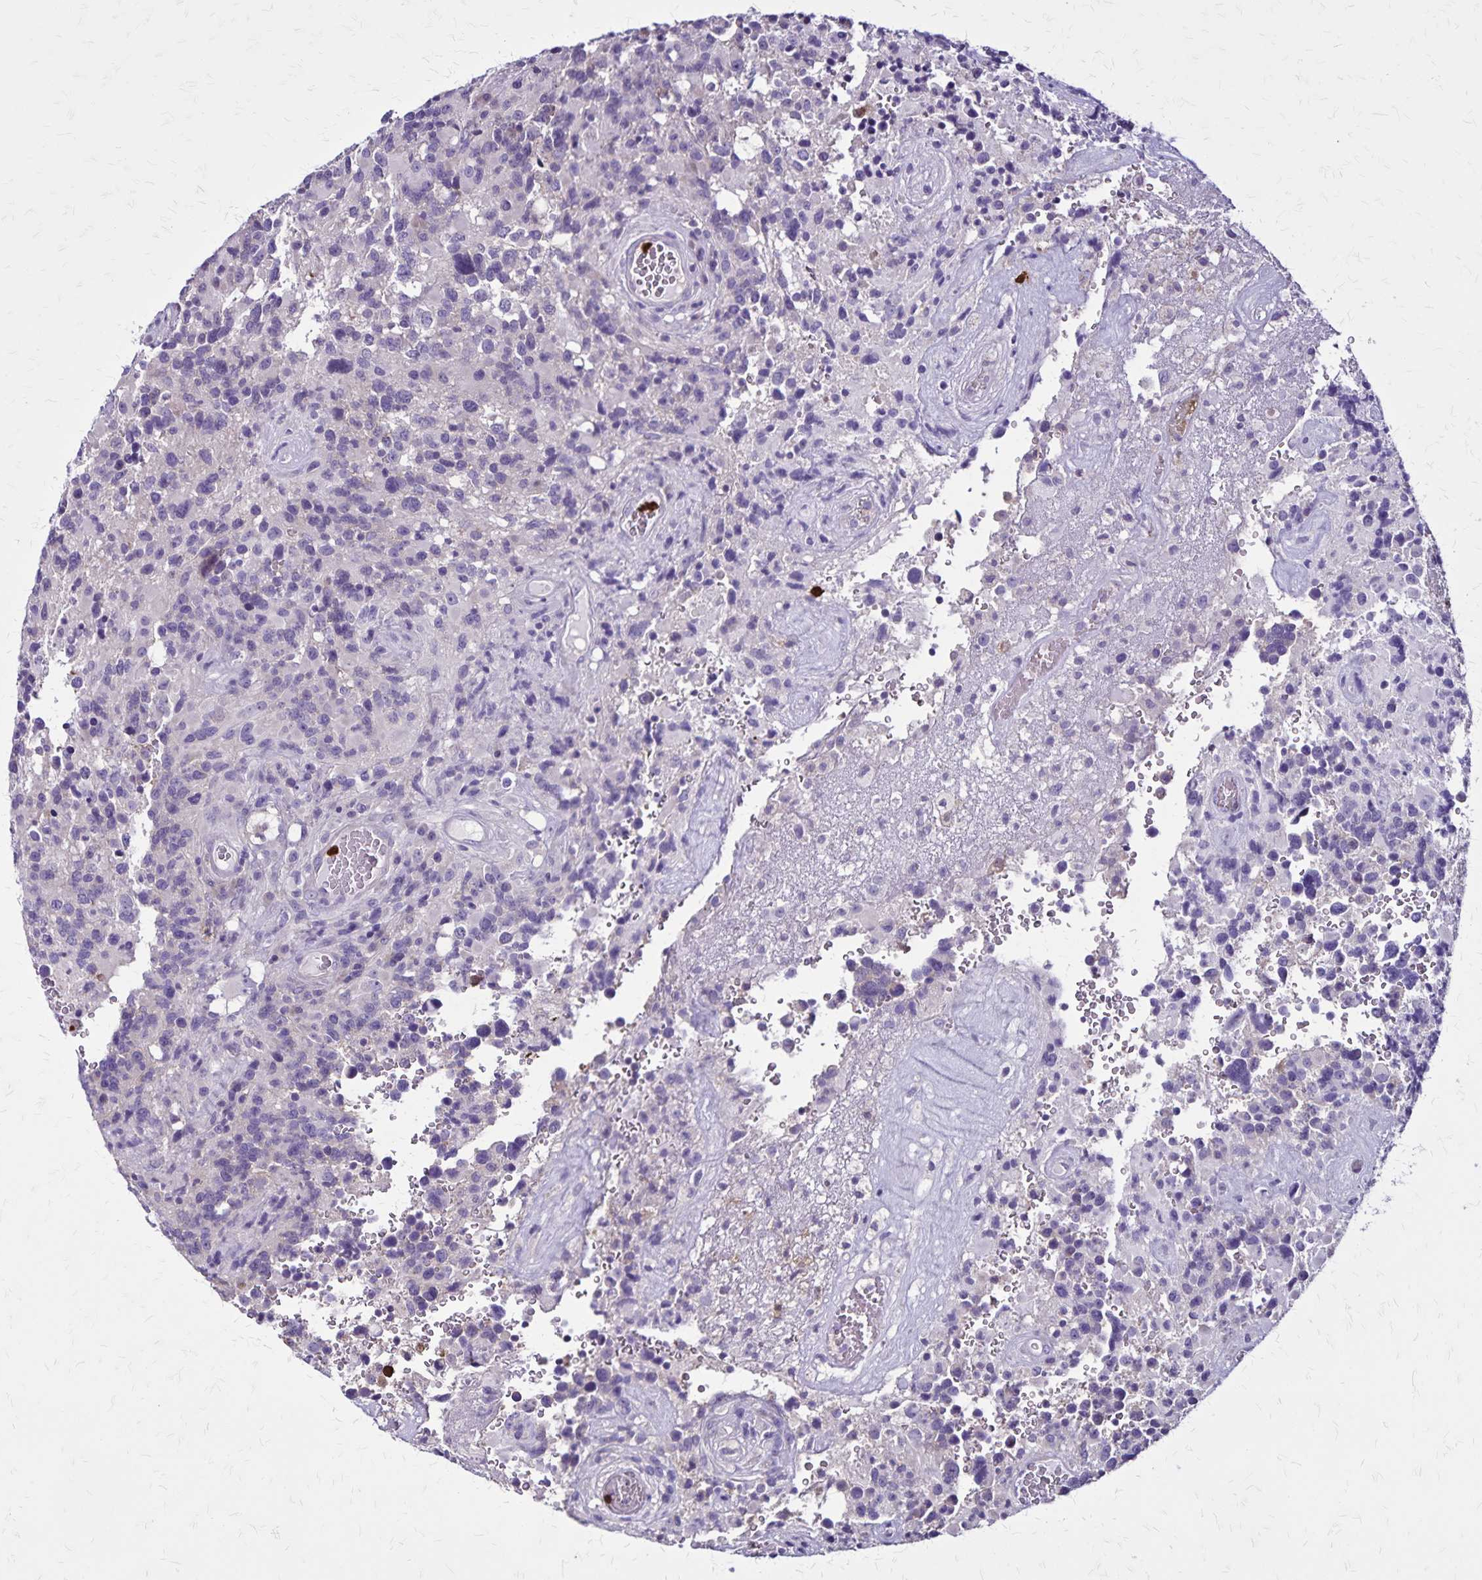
{"staining": {"intensity": "negative", "quantity": "none", "location": "none"}, "tissue": "glioma", "cell_type": "Tumor cells", "image_type": "cancer", "snomed": [{"axis": "morphology", "description": "Glioma, malignant, High grade"}, {"axis": "topography", "description": "Brain"}], "caption": "The IHC photomicrograph has no significant positivity in tumor cells of glioma tissue.", "gene": "ULBP3", "patient": {"sex": "female", "age": 40}}